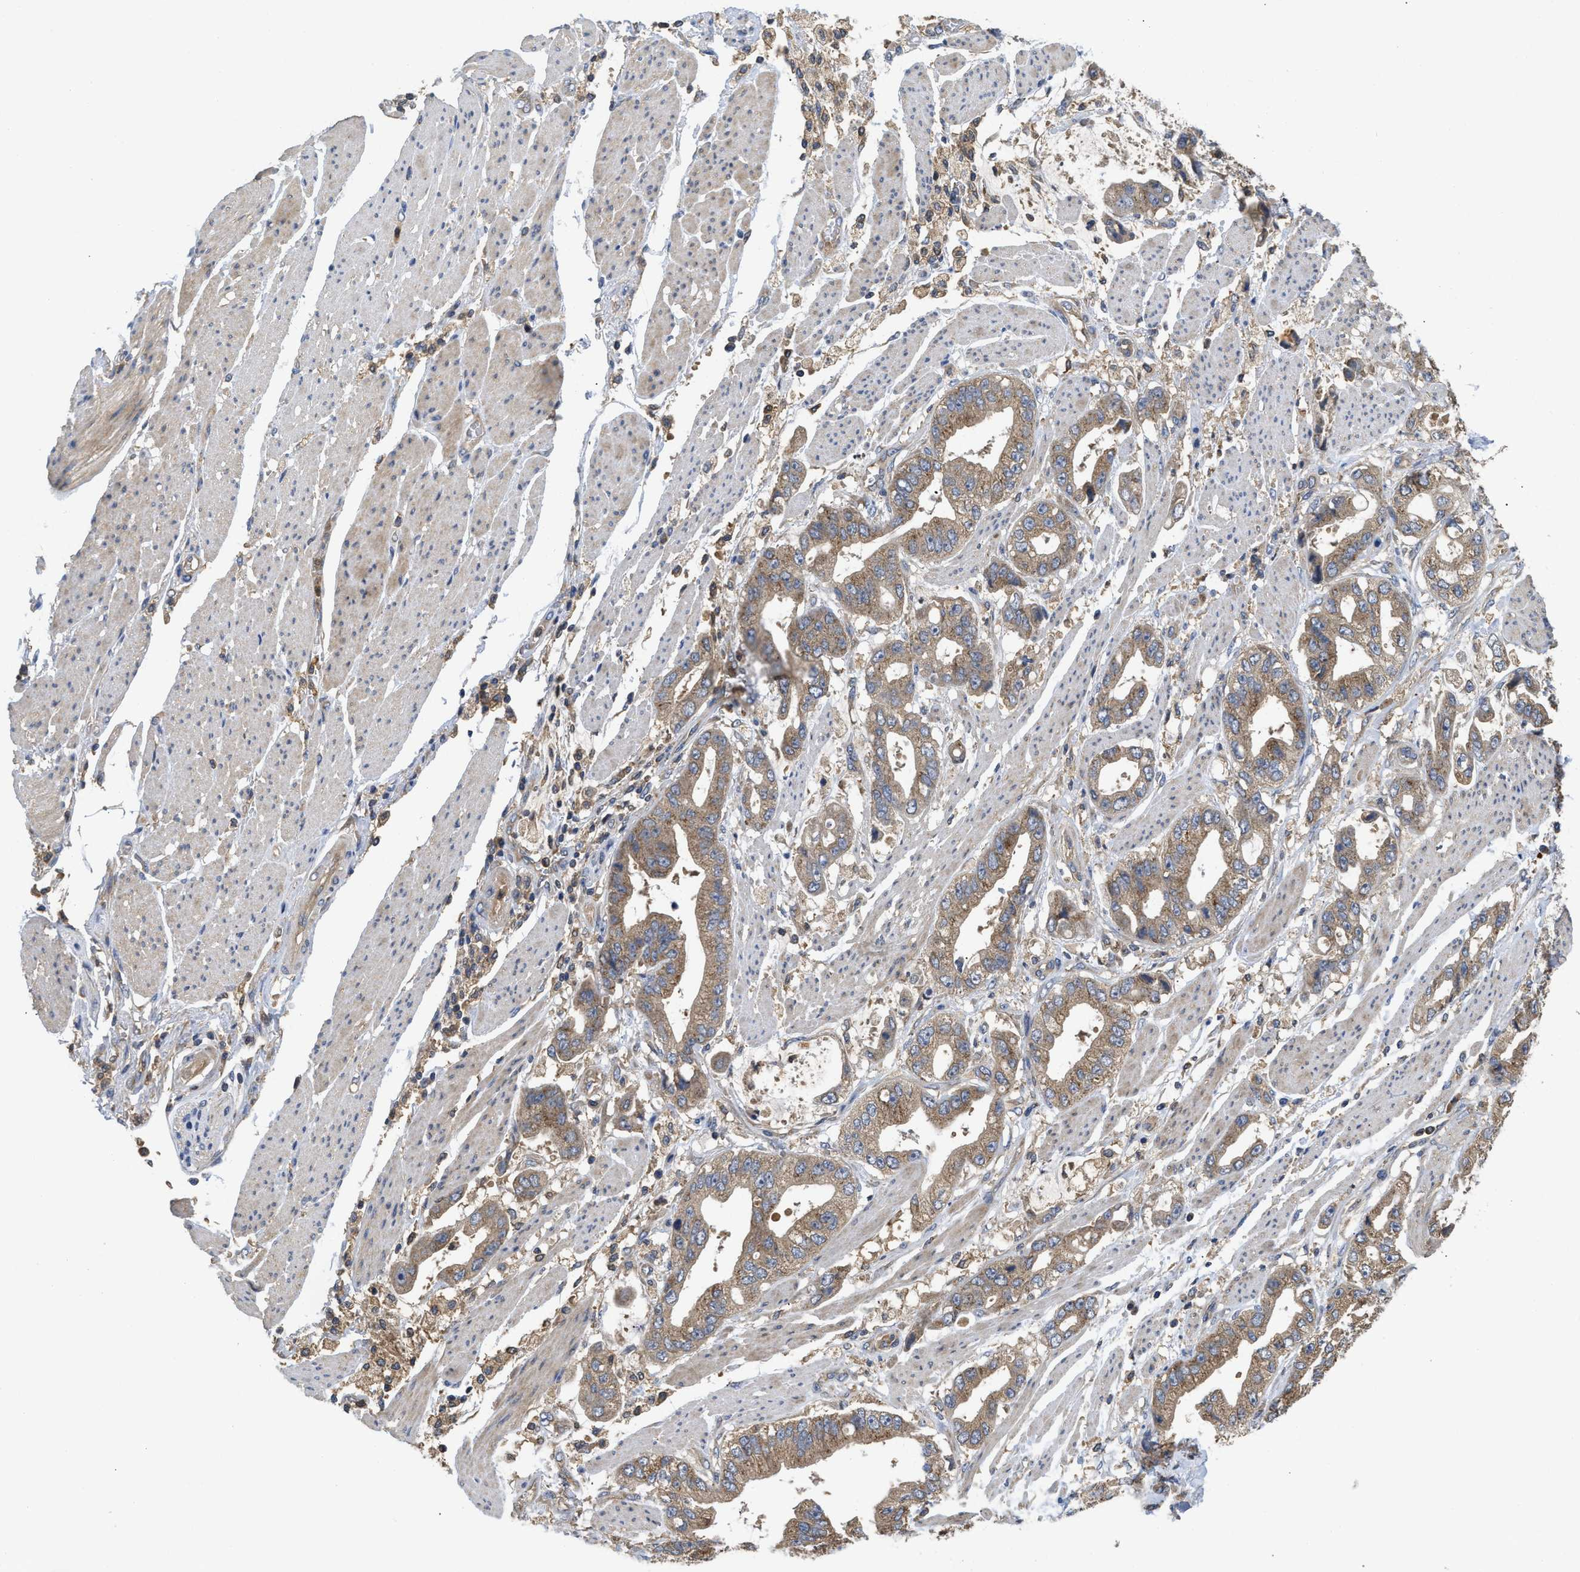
{"staining": {"intensity": "weak", "quantity": ">75%", "location": "cytoplasmic/membranous"}, "tissue": "stomach cancer", "cell_type": "Tumor cells", "image_type": "cancer", "snomed": [{"axis": "morphology", "description": "Normal tissue, NOS"}, {"axis": "morphology", "description": "Adenocarcinoma, NOS"}, {"axis": "topography", "description": "Stomach"}], "caption": "A high-resolution photomicrograph shows immunohistochemistry staining of adenocarcinoma (stomach), which reveals weak cytoplasmic/membranous expression in about >75% of tumor cells. (Stains: DAB (3,3'-diaminobenzidine) in brown, nuclei in blue, Microscopy: brightfield microscopy at high magnification).", "gene": "RNF216", "patient": {"sex": "male", "age": 62}}